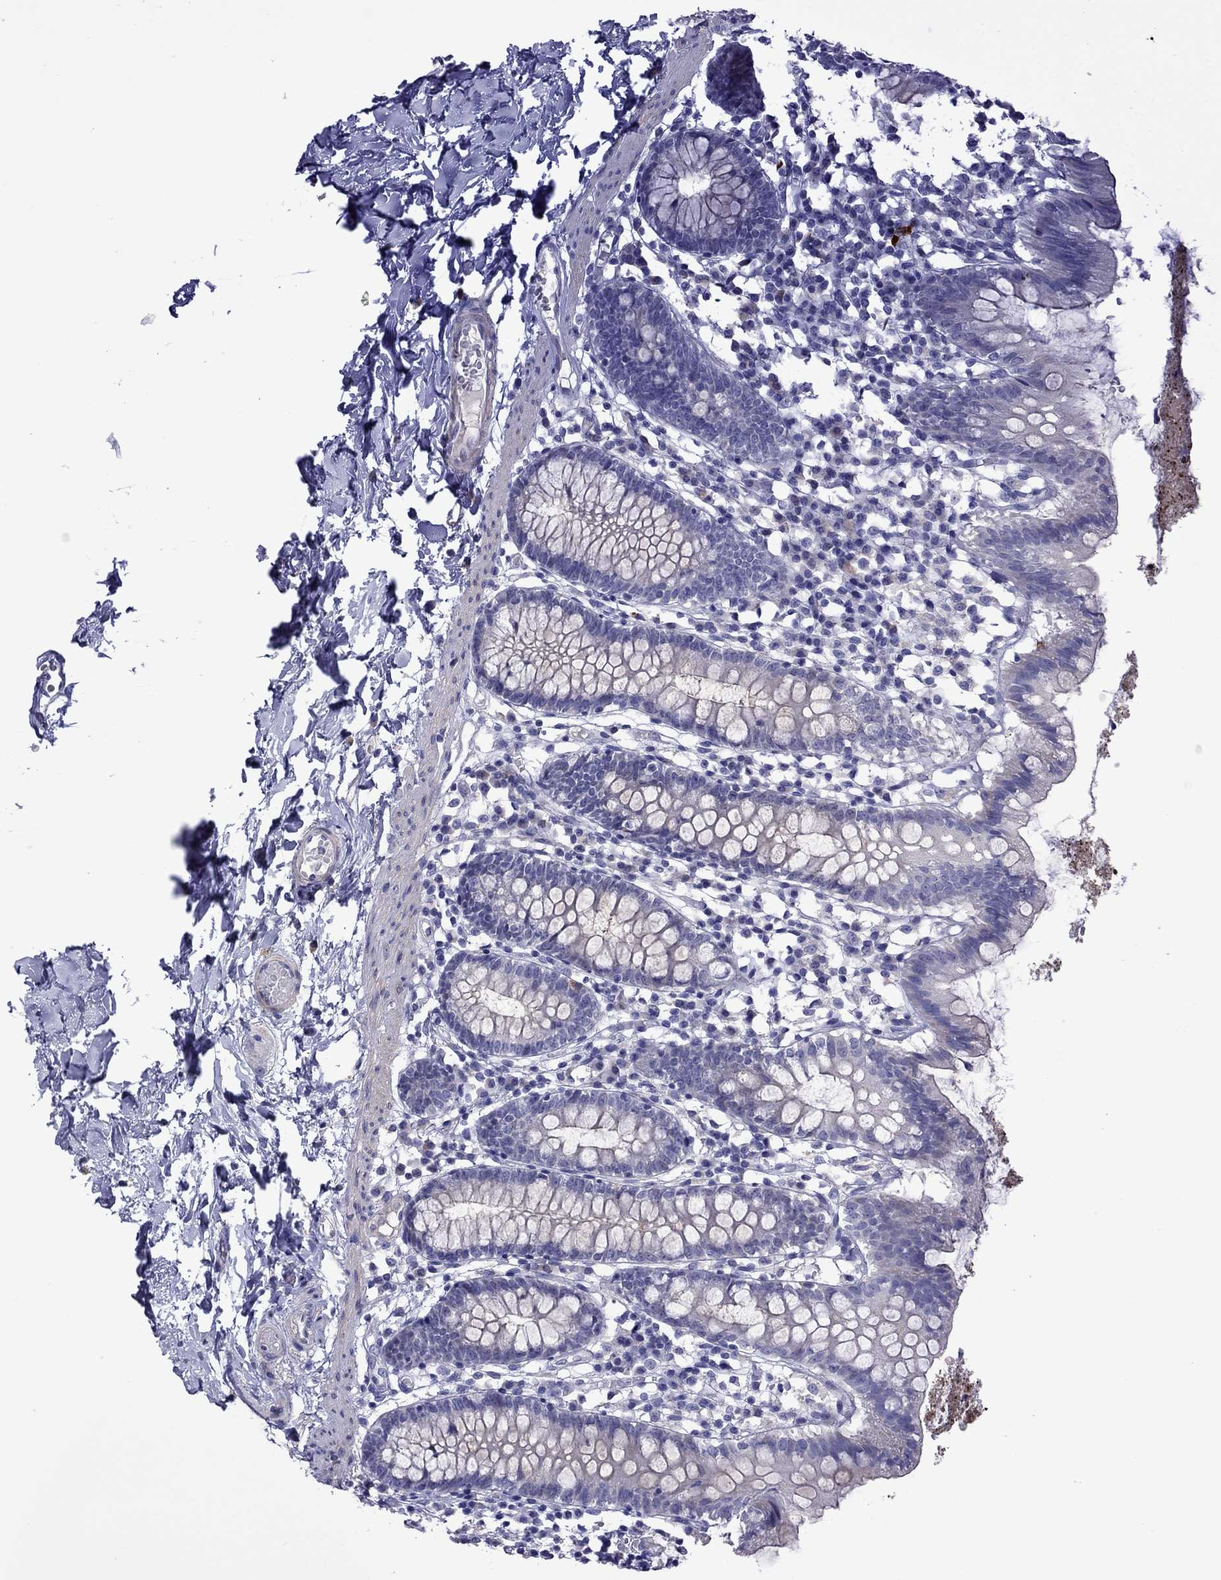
{"staining": {"intensity": "negative", "quantity": "none", "location": "none"}, "tissue": "small intestine", "cell_type": "Glandular cells", "image_type": "normal", "snomed": [{"axis": "morphology", "description": "Normal tissue, NOS"}, {"axis": "topography", "description": "Small intestine"}], "caption": "Immunohistochemistry (IHC) of unremarkable human small intestine shows no expression in glandular cells. (DAB immunohistochemistry, high magnification).", "gene": "STAR", "patient": {"sex": "female", "age": 90}}